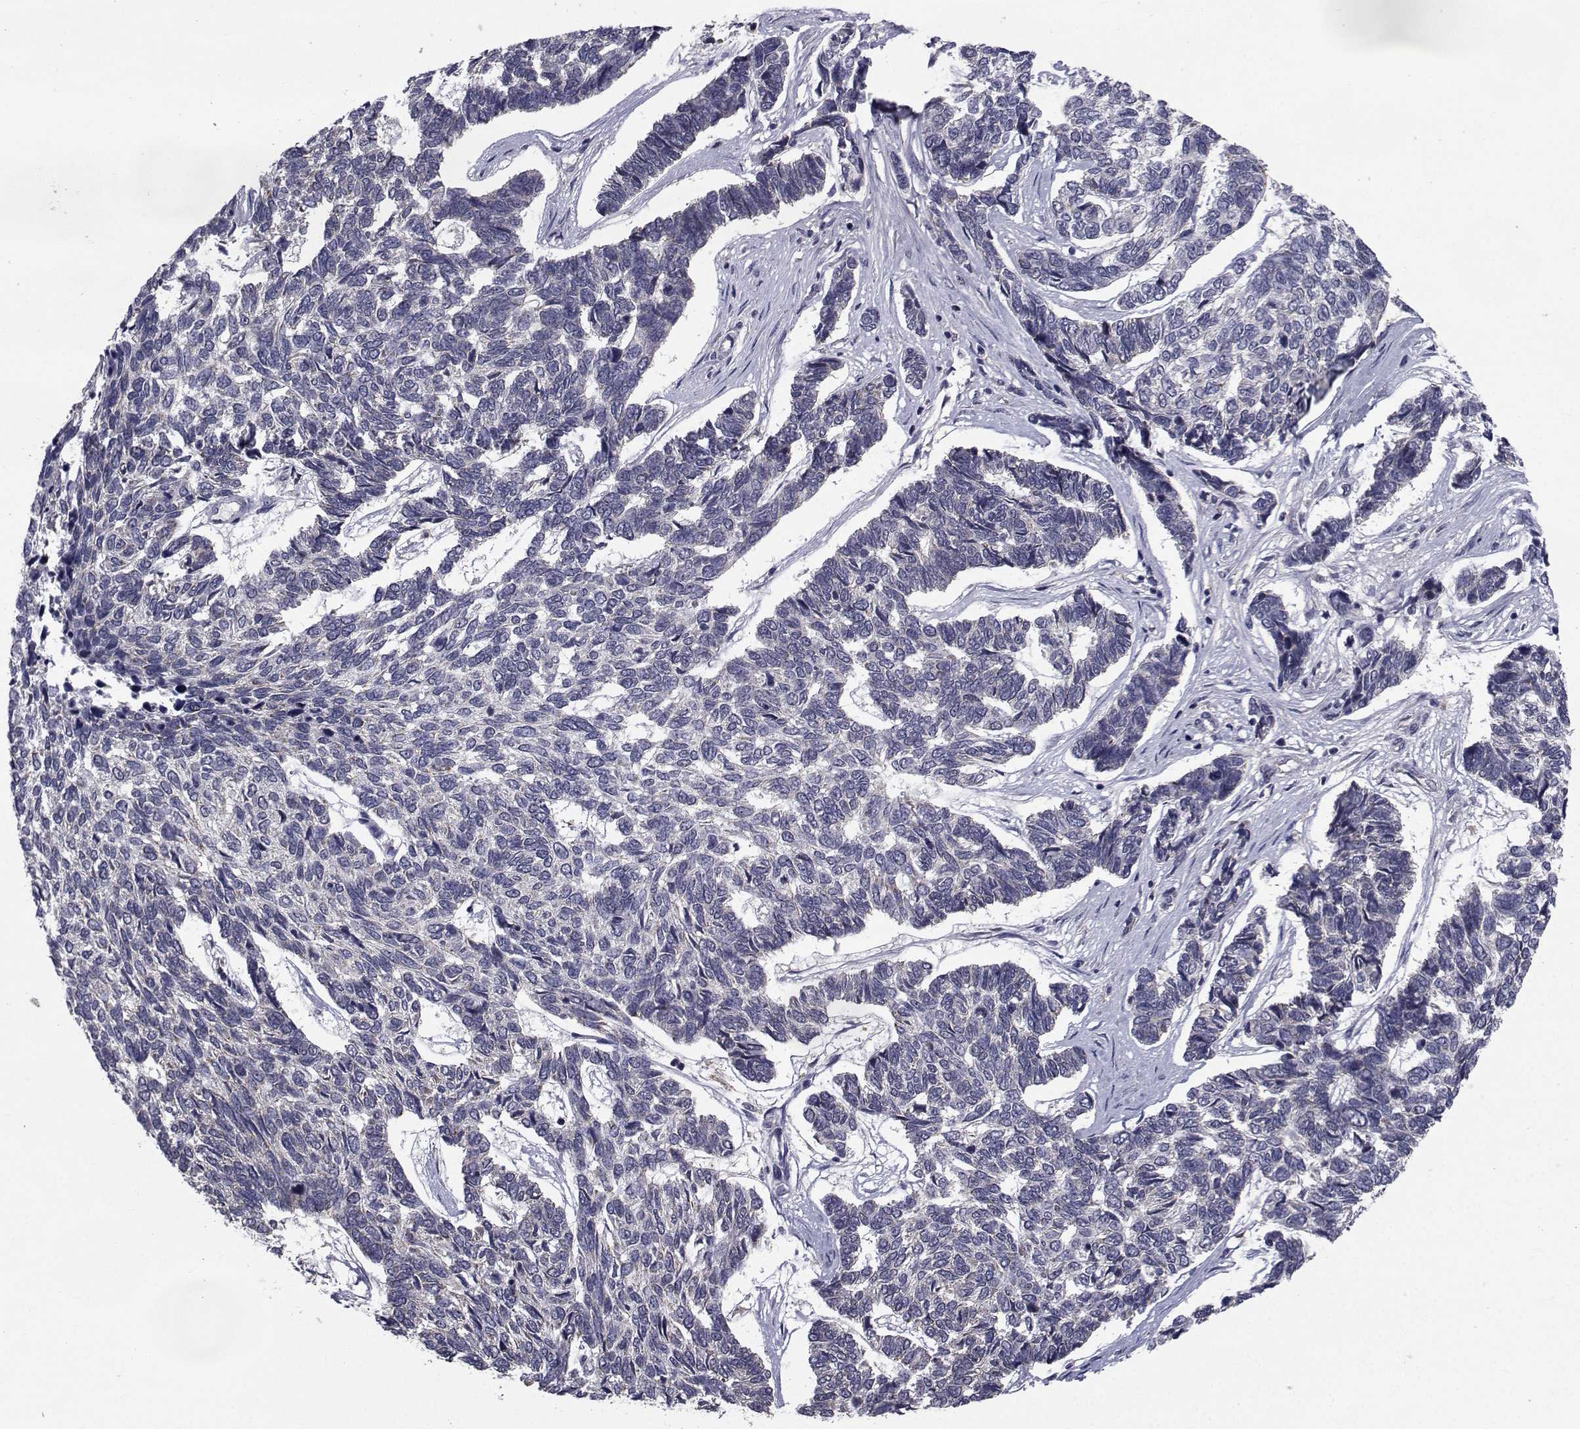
{"staining": {"intensity": "negative", "quantity": "none", "location": "none"}, "tissue": "skin cancer", "cell_type": "Tumor cells", "image_type": "cancer", "snomed": [{"axis": "morphology", "description": "Basal cell carcinoma"}, {"axis": "topography", "description": "Skin"}], "caption": "Immunohistochemical staining of skin cancer (basal cell carcinoma) reveals no significant expression in tumor cells.", "gene": "CYP2S1", "patient": {"sex": "female", "age": 65}}